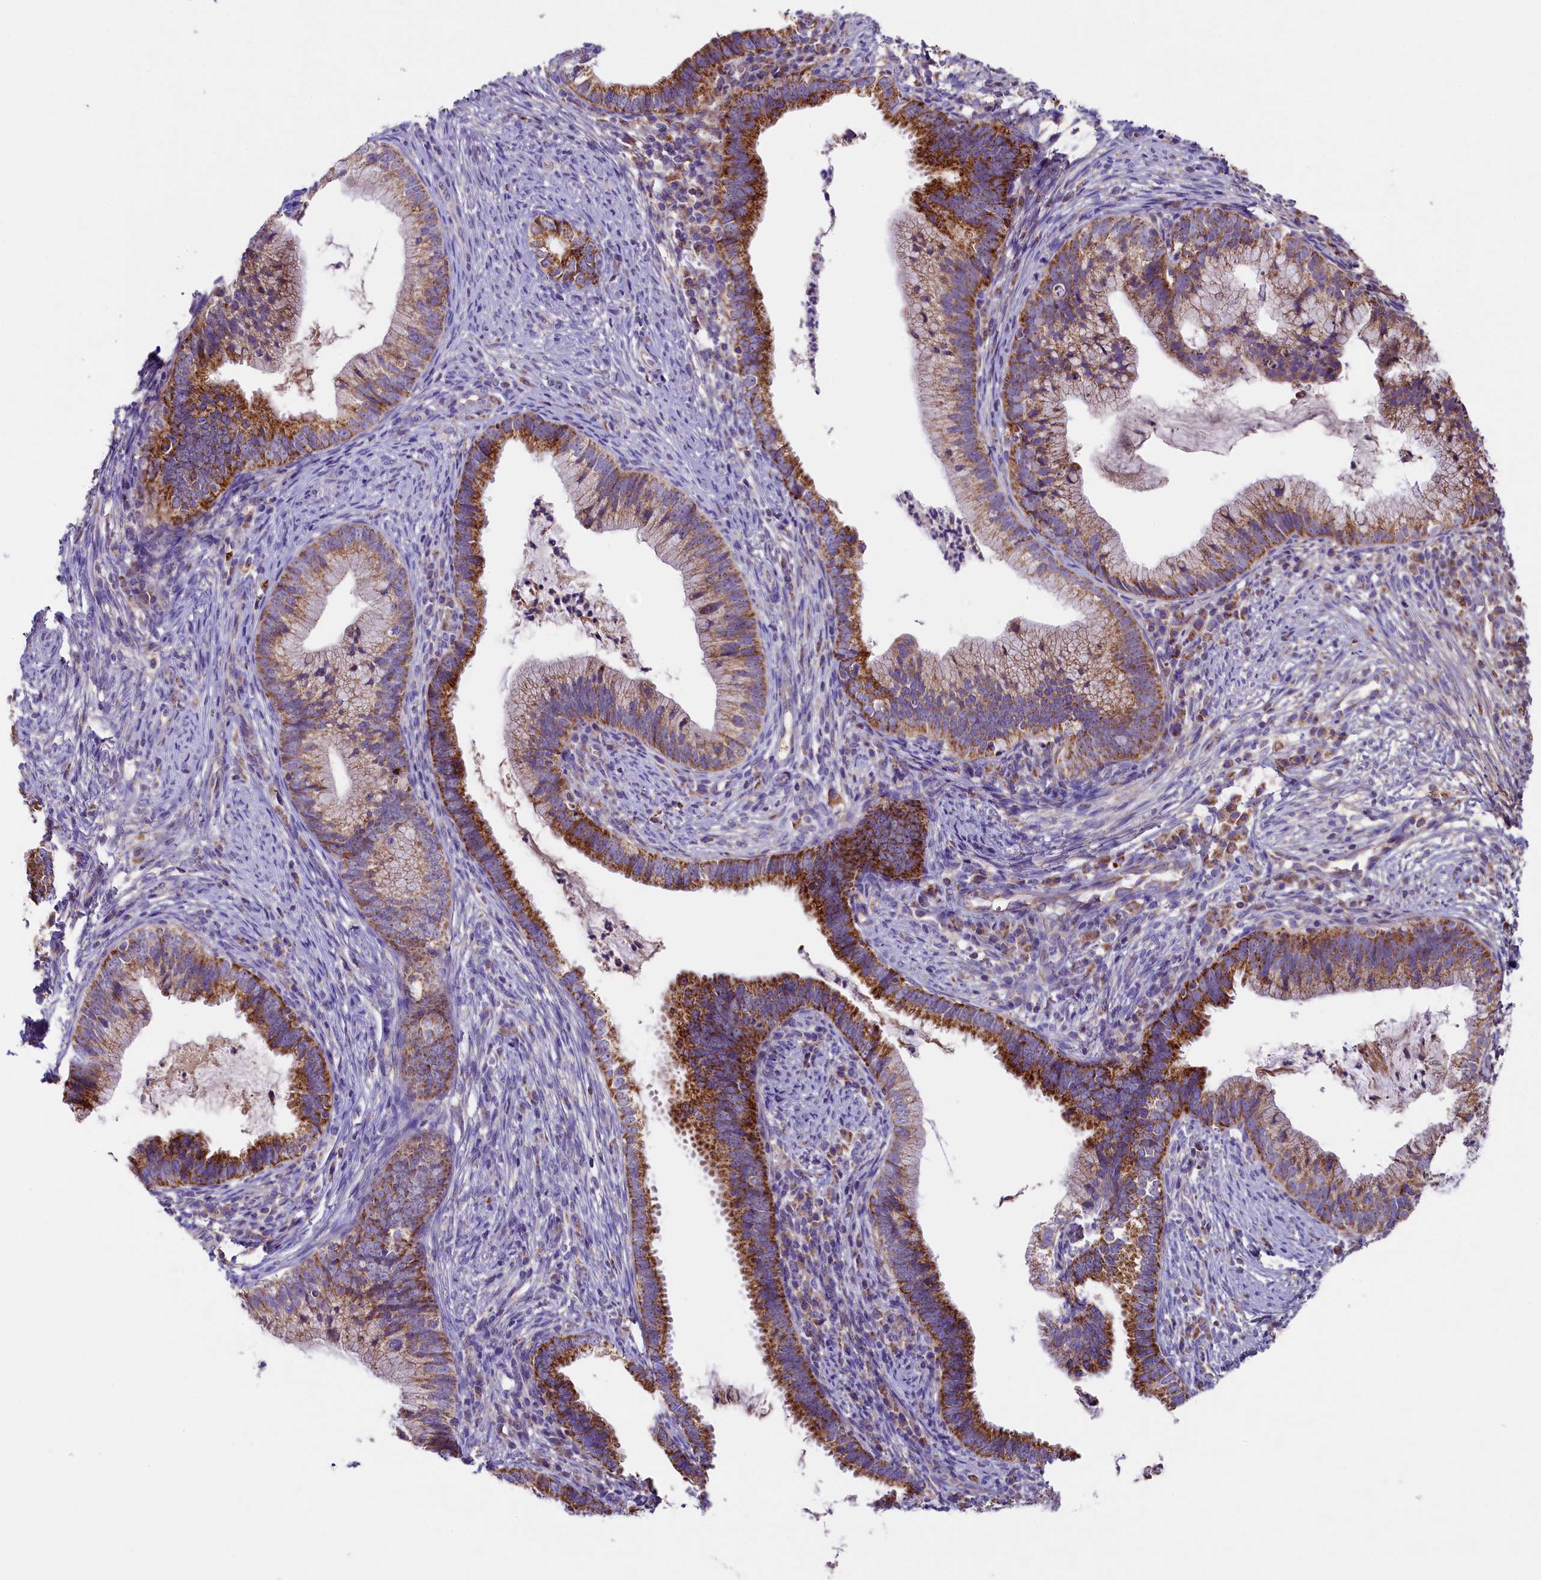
{"staining": {"intensity": "strong", "quantity": "25%-75%", "location": "cytoplasmic/membranous"}, "tissue": "cervical cancer", "cell_type": "Tumor cells", "image_type": "cancer", "snomed": [{"axis": "morphology", "description": "Adenocarcinoma, NOS"}, {"axis": "topography", "description": "Cervix"}], "caption": "The micrograph reveals a brown stain indicating the presence of a protein in the cytoplasmic/membranous of tumor cells in cervical adenocarcinoma.", "gene": "PMPCB", "patient": {"sex": "female", "age": 36}}